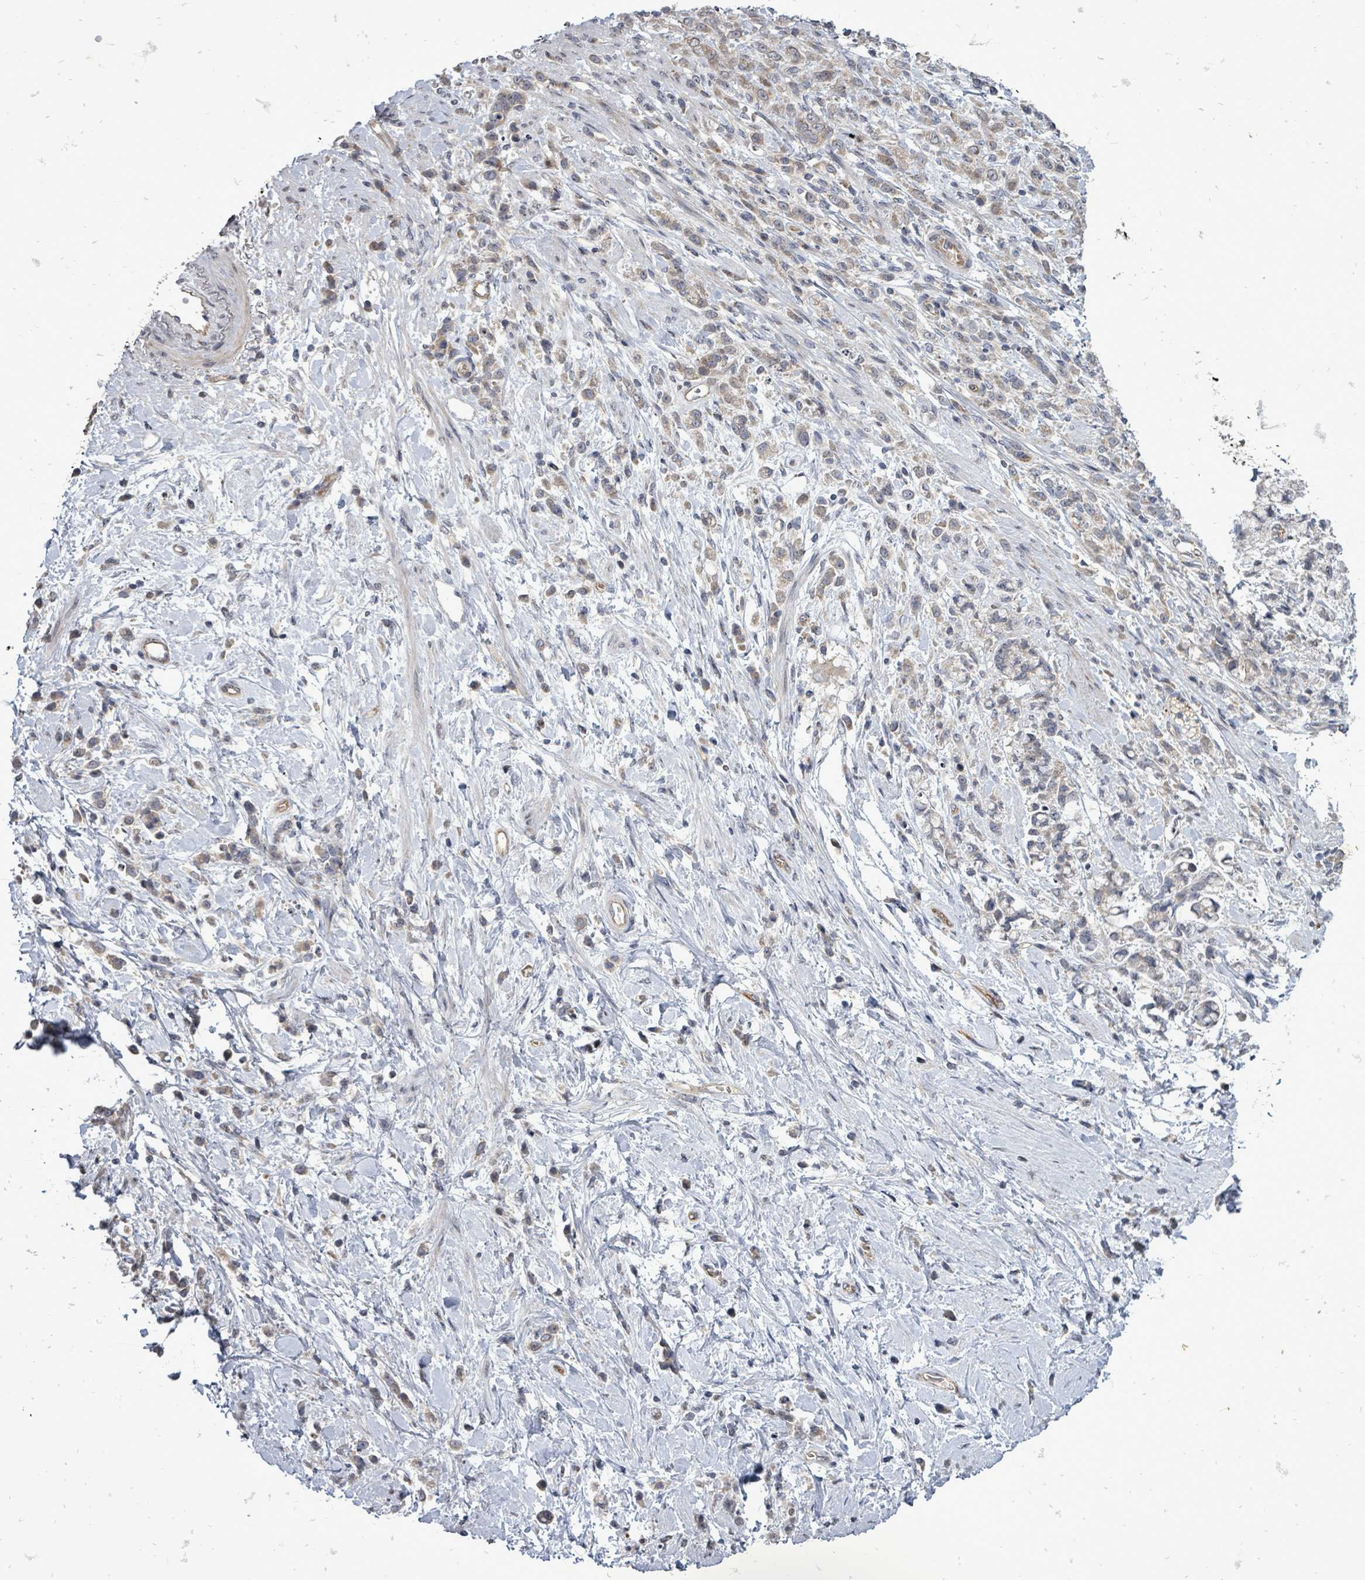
{"staining": {"intensity": "weak", "quantity": "25%-75%", "location": "cytoplasmic/membranous"}, "tissue": "stomach cancer", "cell_type": "Tumor cells", "image_type": "cancer", "snomed": [{"axis": "morphology", "description": "Adenocarcinoma, NOS"}, {"axis": "topography", "description": "Stomach"}], "caption": "Brown immunohistochemical staining in human stomach adenocarcinoma reveals weak cytoplasmic/membranous staining in about 25%-75% of tumor cells.", "gene": "RALGAPB", "patient": {"sex": "female", "age": 60}}